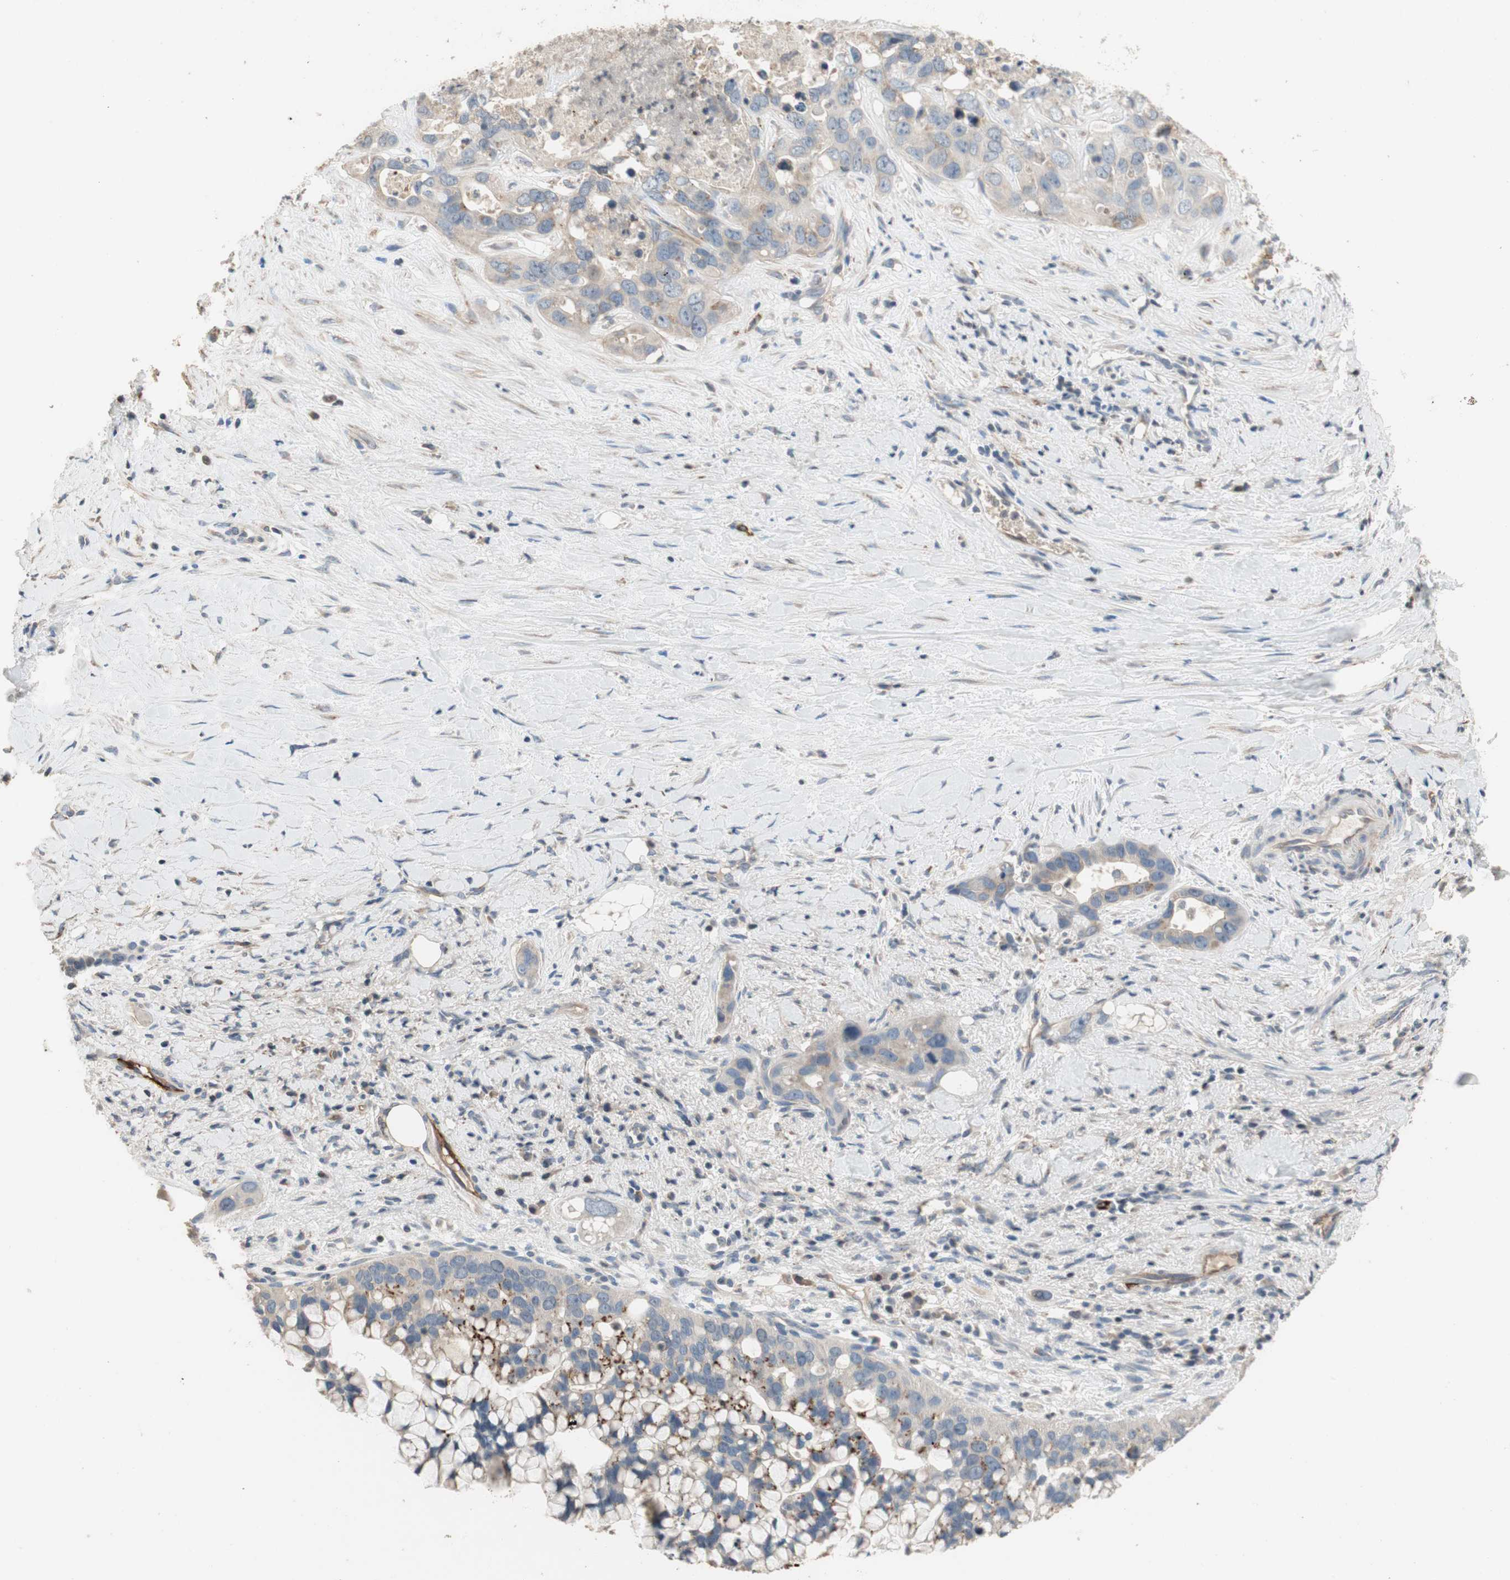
{"staining": {"intensity": "weak", "quantity": "<25%", "location": "cytoplasmic/membranous"}, "tissue": "liver cancer", "cell_type": "Tumor cells", "image_type": "cancer", "snomed": [{"axis": "morphology", "description": "Cholangiocarcinoma"}, {"axis": "topography", "description": "Liver"}], "caption": "IHC photomicrograph of neoplastic tissue: human liver cholangiocarcinoma stained with DAB (3,3'-diaminobenzidine) exhibits no significant protein staining in tumor cells. Nuclei are stained in blue.", "gene": "ALPL", "patient": {"sex": "female", "age": 65}}